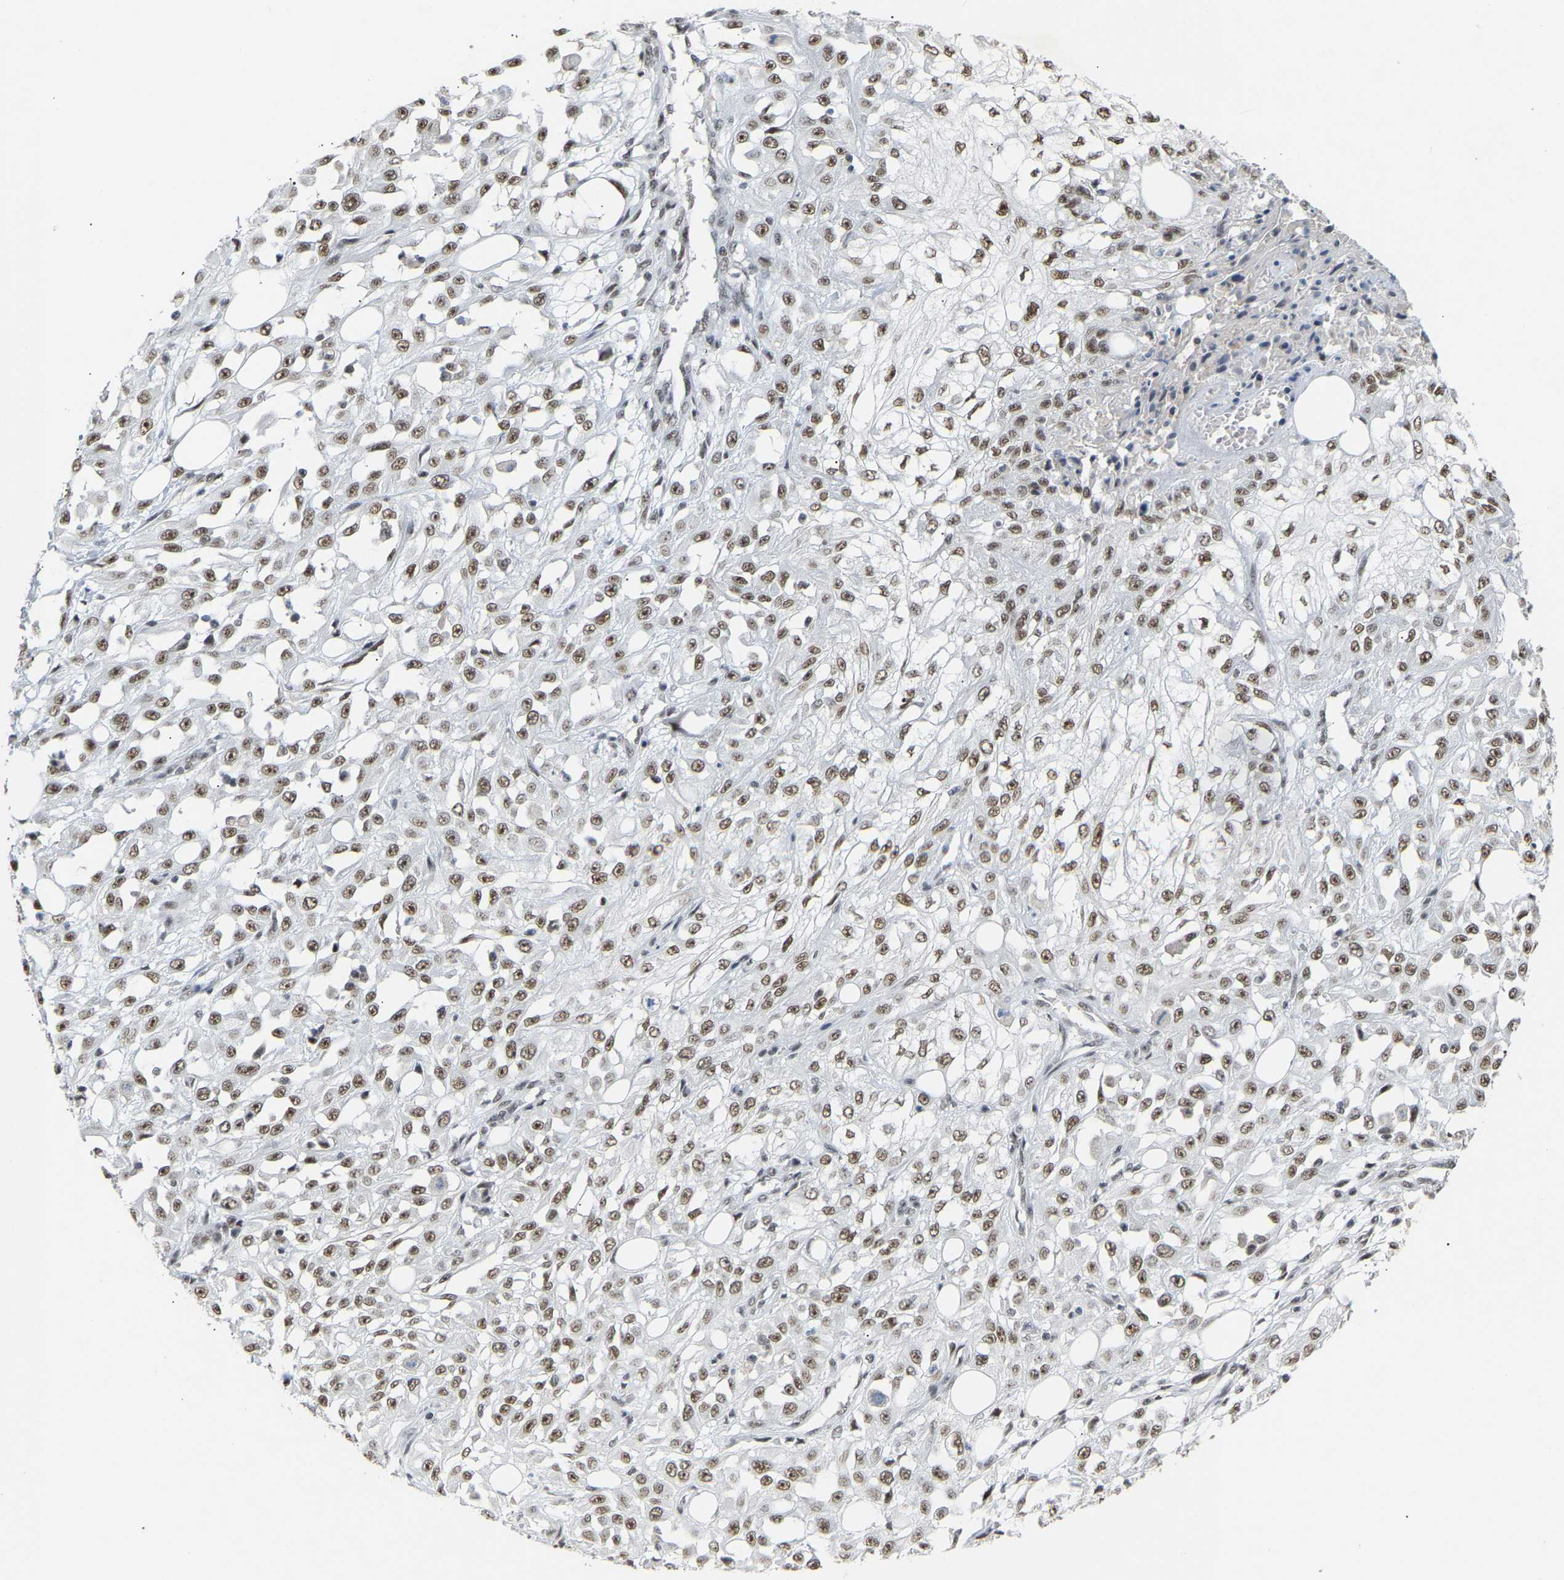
{"staining": {"intensity": "moderate", "quantity": ">75%", "location": "nuclear"}, "tissue": "skin cancer", "cell_type": "Tumor cells", "image_type": "cancer", "snomed": [{"axis": "morphology", "description": "Squamous cell carcinoma, NOS"}, {"axis": "morphology", "description": "Squamous cell carcinoma, metastatic, NOS"}, {"axis": "topography", "description": "Skin"}, {"axis": "topography", "description": "Lymph node"}], "caption": "DAB (3,3'-diaminobenzidine) immunohistochemical staining of human skin metastatic squamous cell carcinoma exhibits moderate nuclear protein expression in approximately >75% of tumor cells. The staining was performed using DAB, with brown indicating positive protein expression. Nuclei are stained blue with hematoxylin.", "gene": "NELFB", "patient": {"sex": "male", "age": 75}}